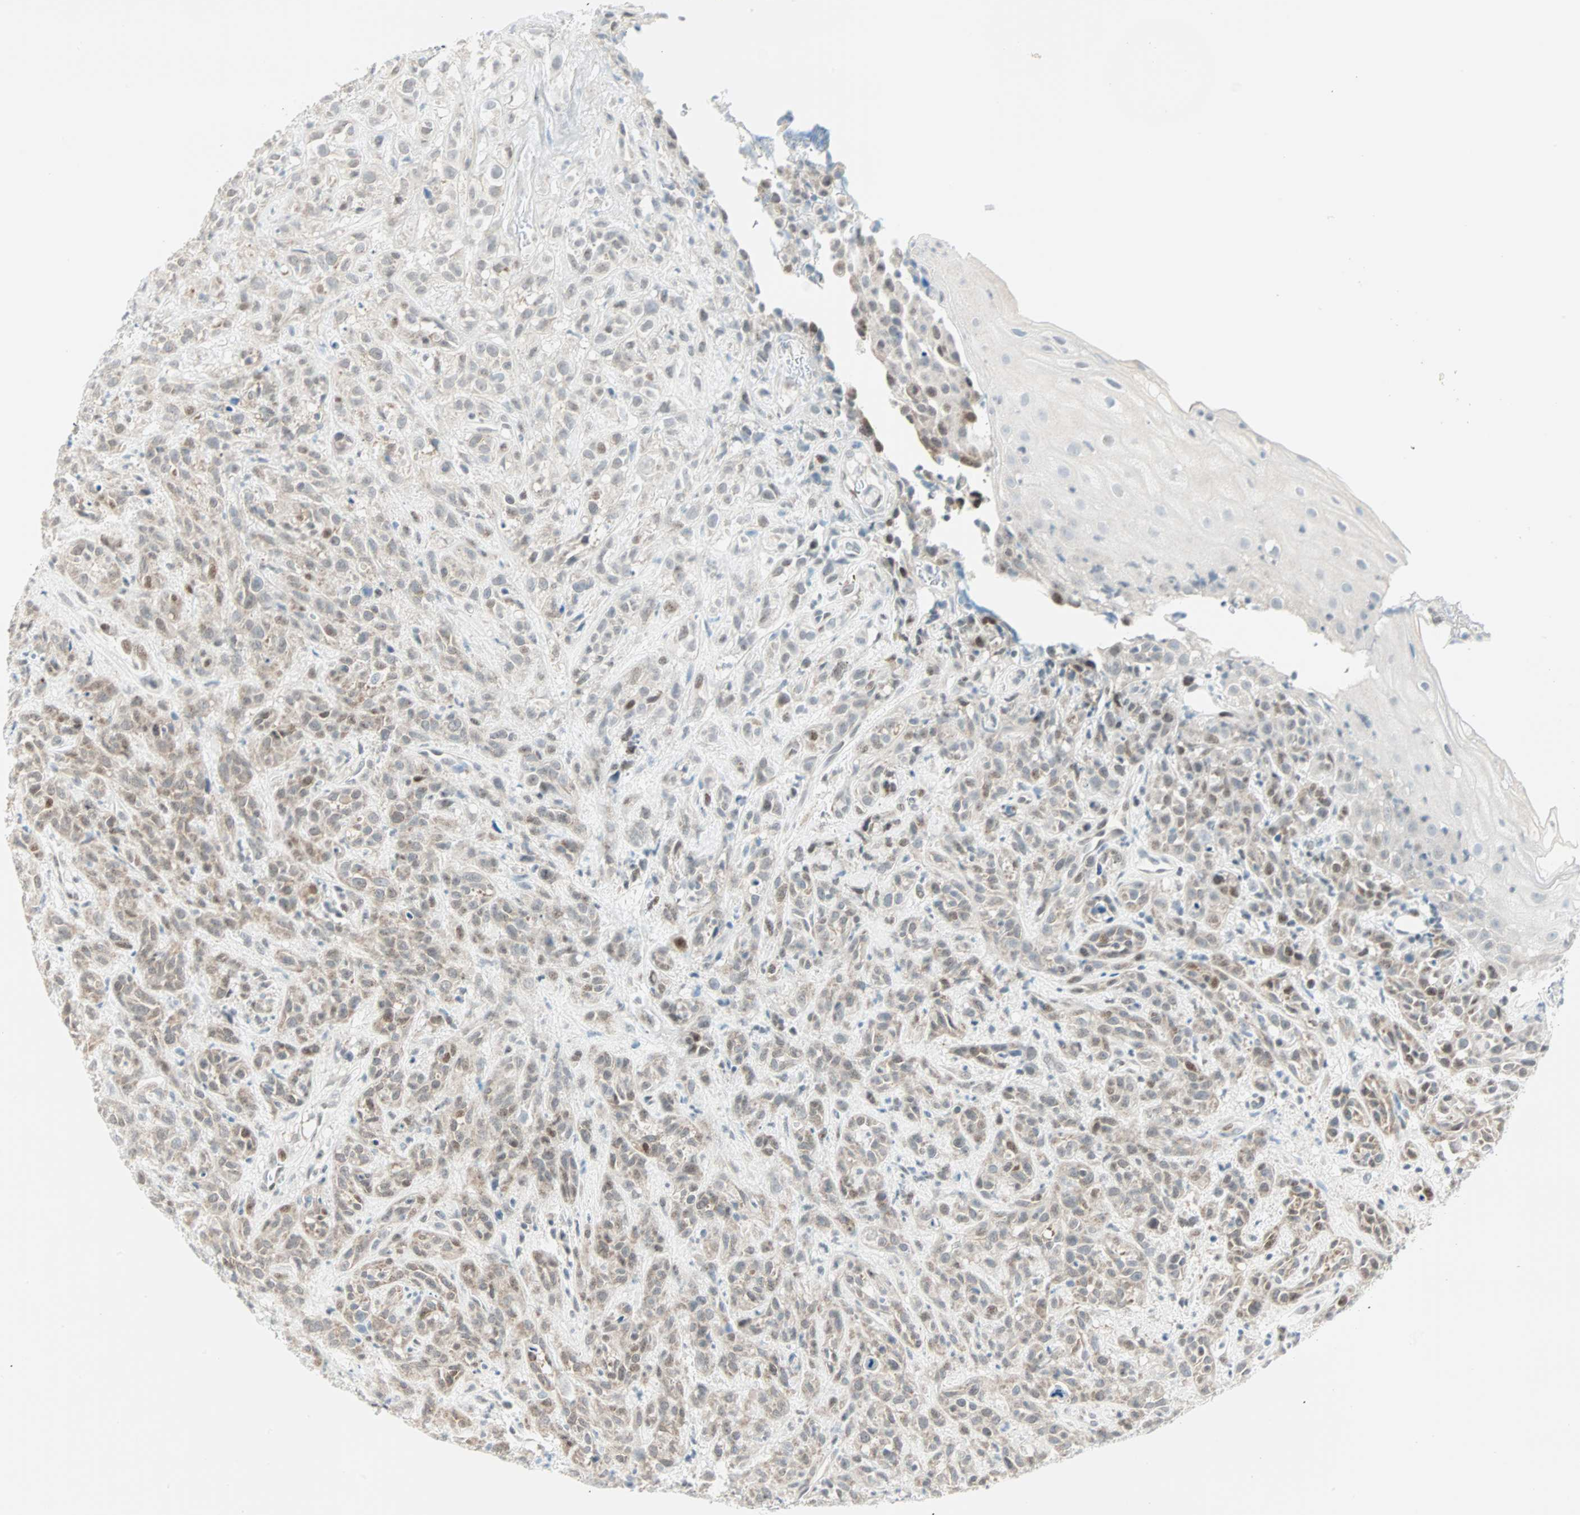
{"staining": {"intensity": "weak", "quantity": "25%-75%", "location": "cytoplasmic/membranous"}, "tissue": "head and neck cancer", "cell_type": "Tumor cells", "image_type": "cancer", "snomed": [{"axis": "morphology", "description": "Normal tissue, NOS"}, {"axis": "morphology", "description": "Squamous cell carcinoma, NOS"}, {"axis": "topography", "description": "Cartilage tissue"}, {"axis": "topography", "description": "Head-Neck"}], "caption": "A brown stain labels weak cytoplasmic/membranous staining of a protein in human squamous cell carcinoma (head and neck) tumor cells. (DAB = brown stain, brightfield microscopy at high magnification).", "gene": "PKNOX1", "patient": {"sex": "male", "age": 62}}